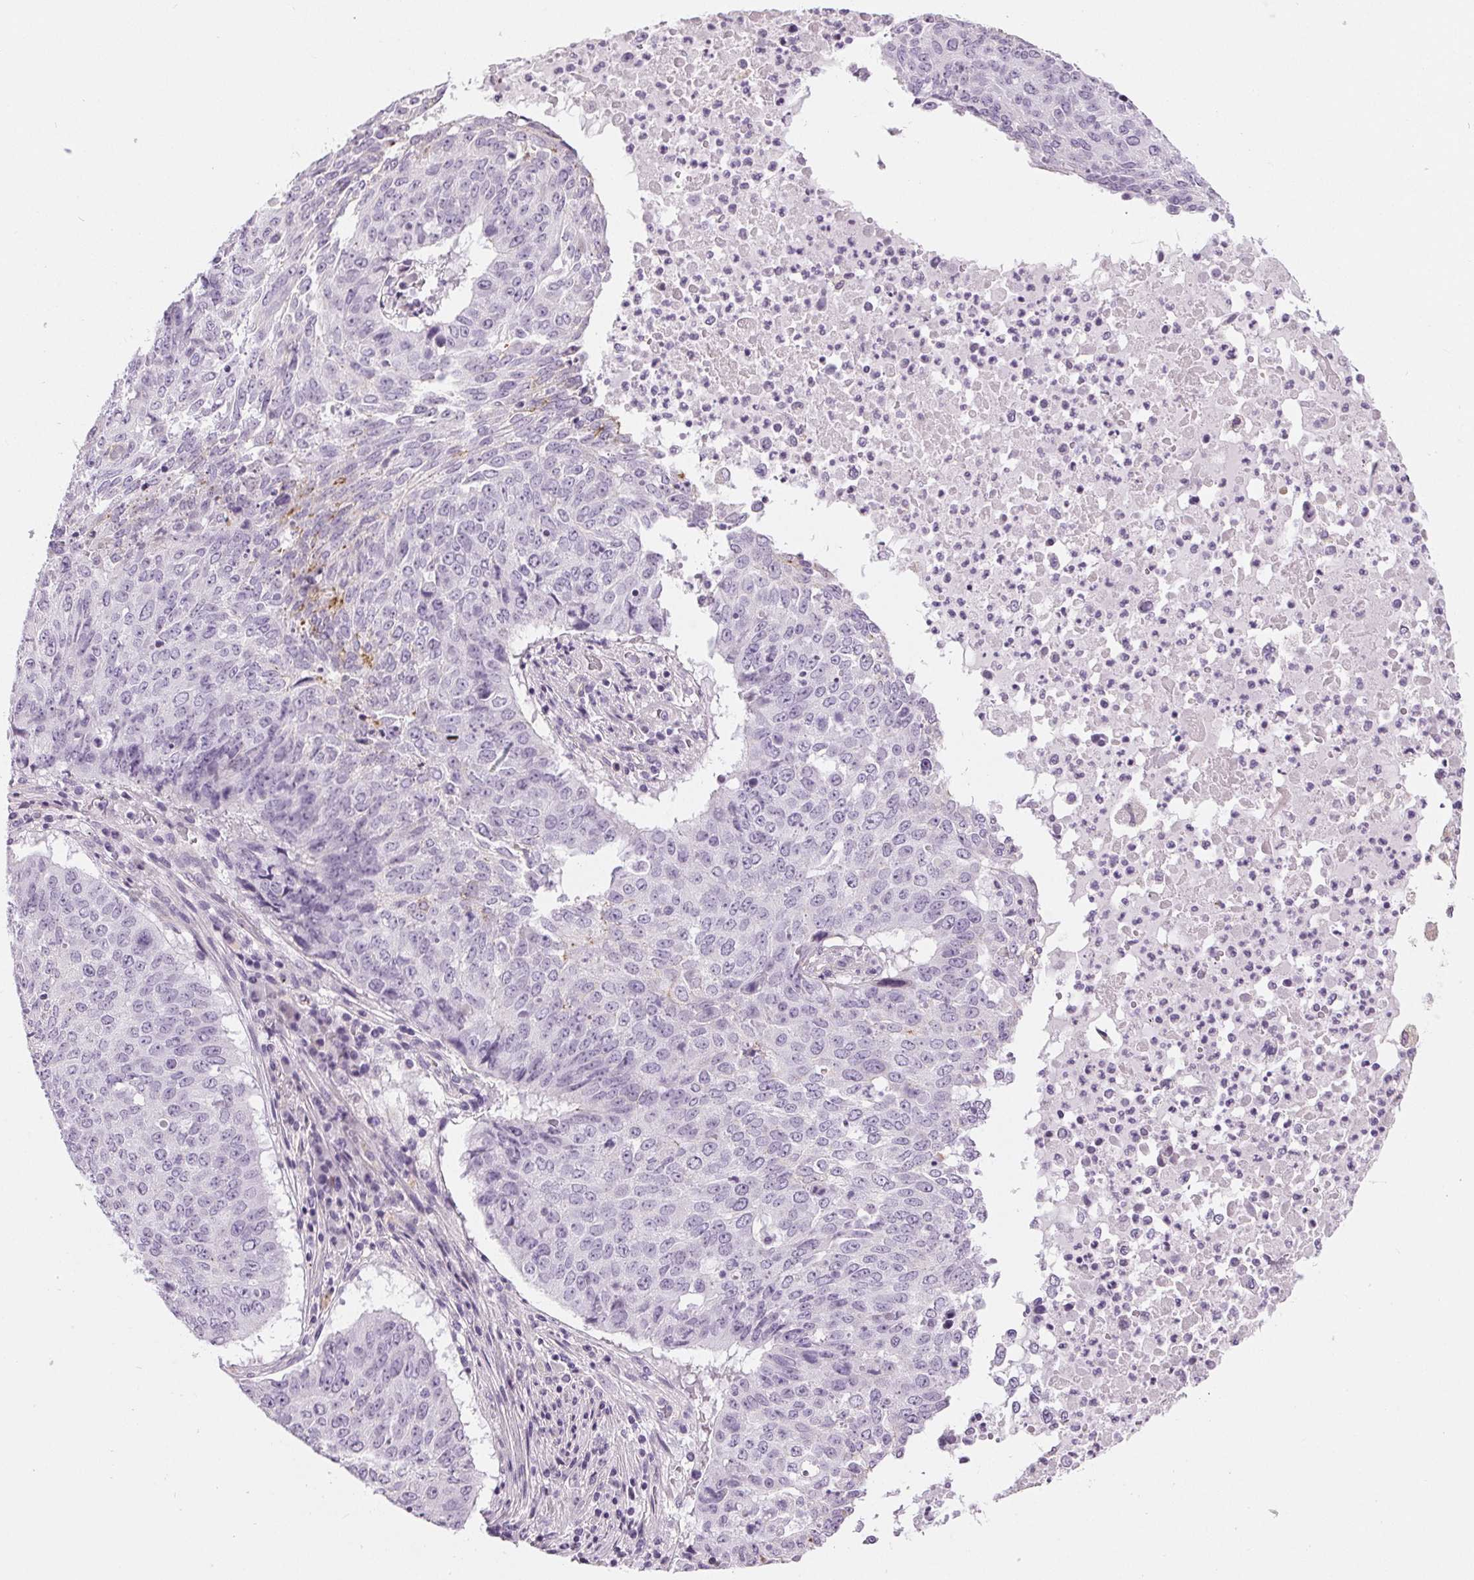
{"staining": {"intensity": "negative", "quantity": "none", "location": "none"}, "tissue": "lung cancer", "cell_type": "Tumor cells", "image_type": "cancer", "snomed": [{"axis": "morphology", "description": "Normal tissue, NOS"}, {"axis": "morphology", "description": "Squamous cell carcinoma, NOS"}, {"axis": "topography", "description": "Bronchus"}, {"axis": "topography", "description": "Lung"}], "caption": "The micrograph displays no significant expression in tumor cells of lung cancer.", "gene": "MISP", "patient": {"sex": "male", "age": 64}}